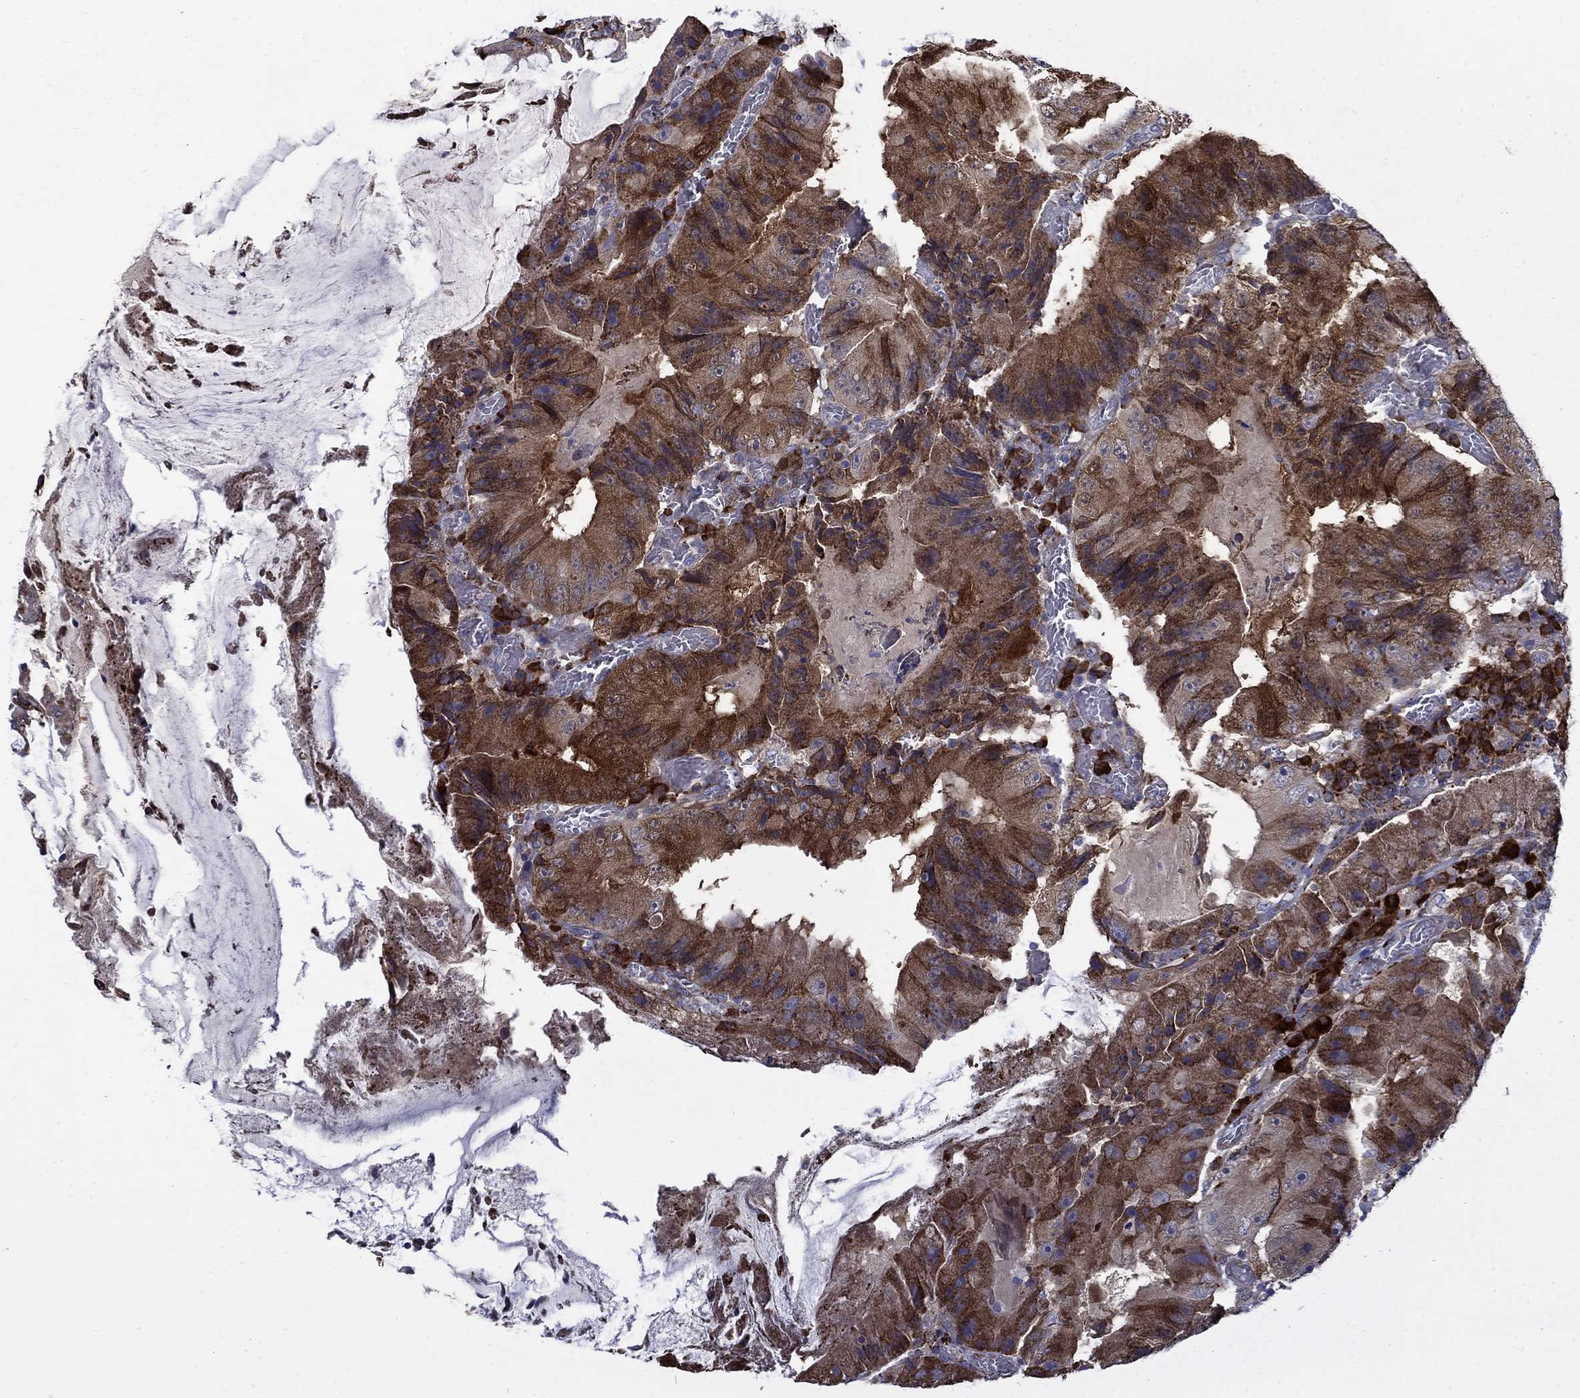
{"staining": {"intensity": "strong", "quantity": "25%-75%", "location": "cytoplasmic/membranous"}, "tissue": "colorectal cancer", "cell_type": "Tumor cells", "image_type": "cancer", "snomed": [{"axis": "morphology", "description": "Adenocarcinoma, NOS"}, {"axis": "topography", "description": "Colon"}], "caption": "Immunohistochemical staining of colorectal adenocarcinoma demonstrates high levels of strong cytoplasmic/membranous protein staining in approximately 25%-75% of tumor cells.", "gene": "ASNS", "patient": {"sex": "female", "age": 86}}